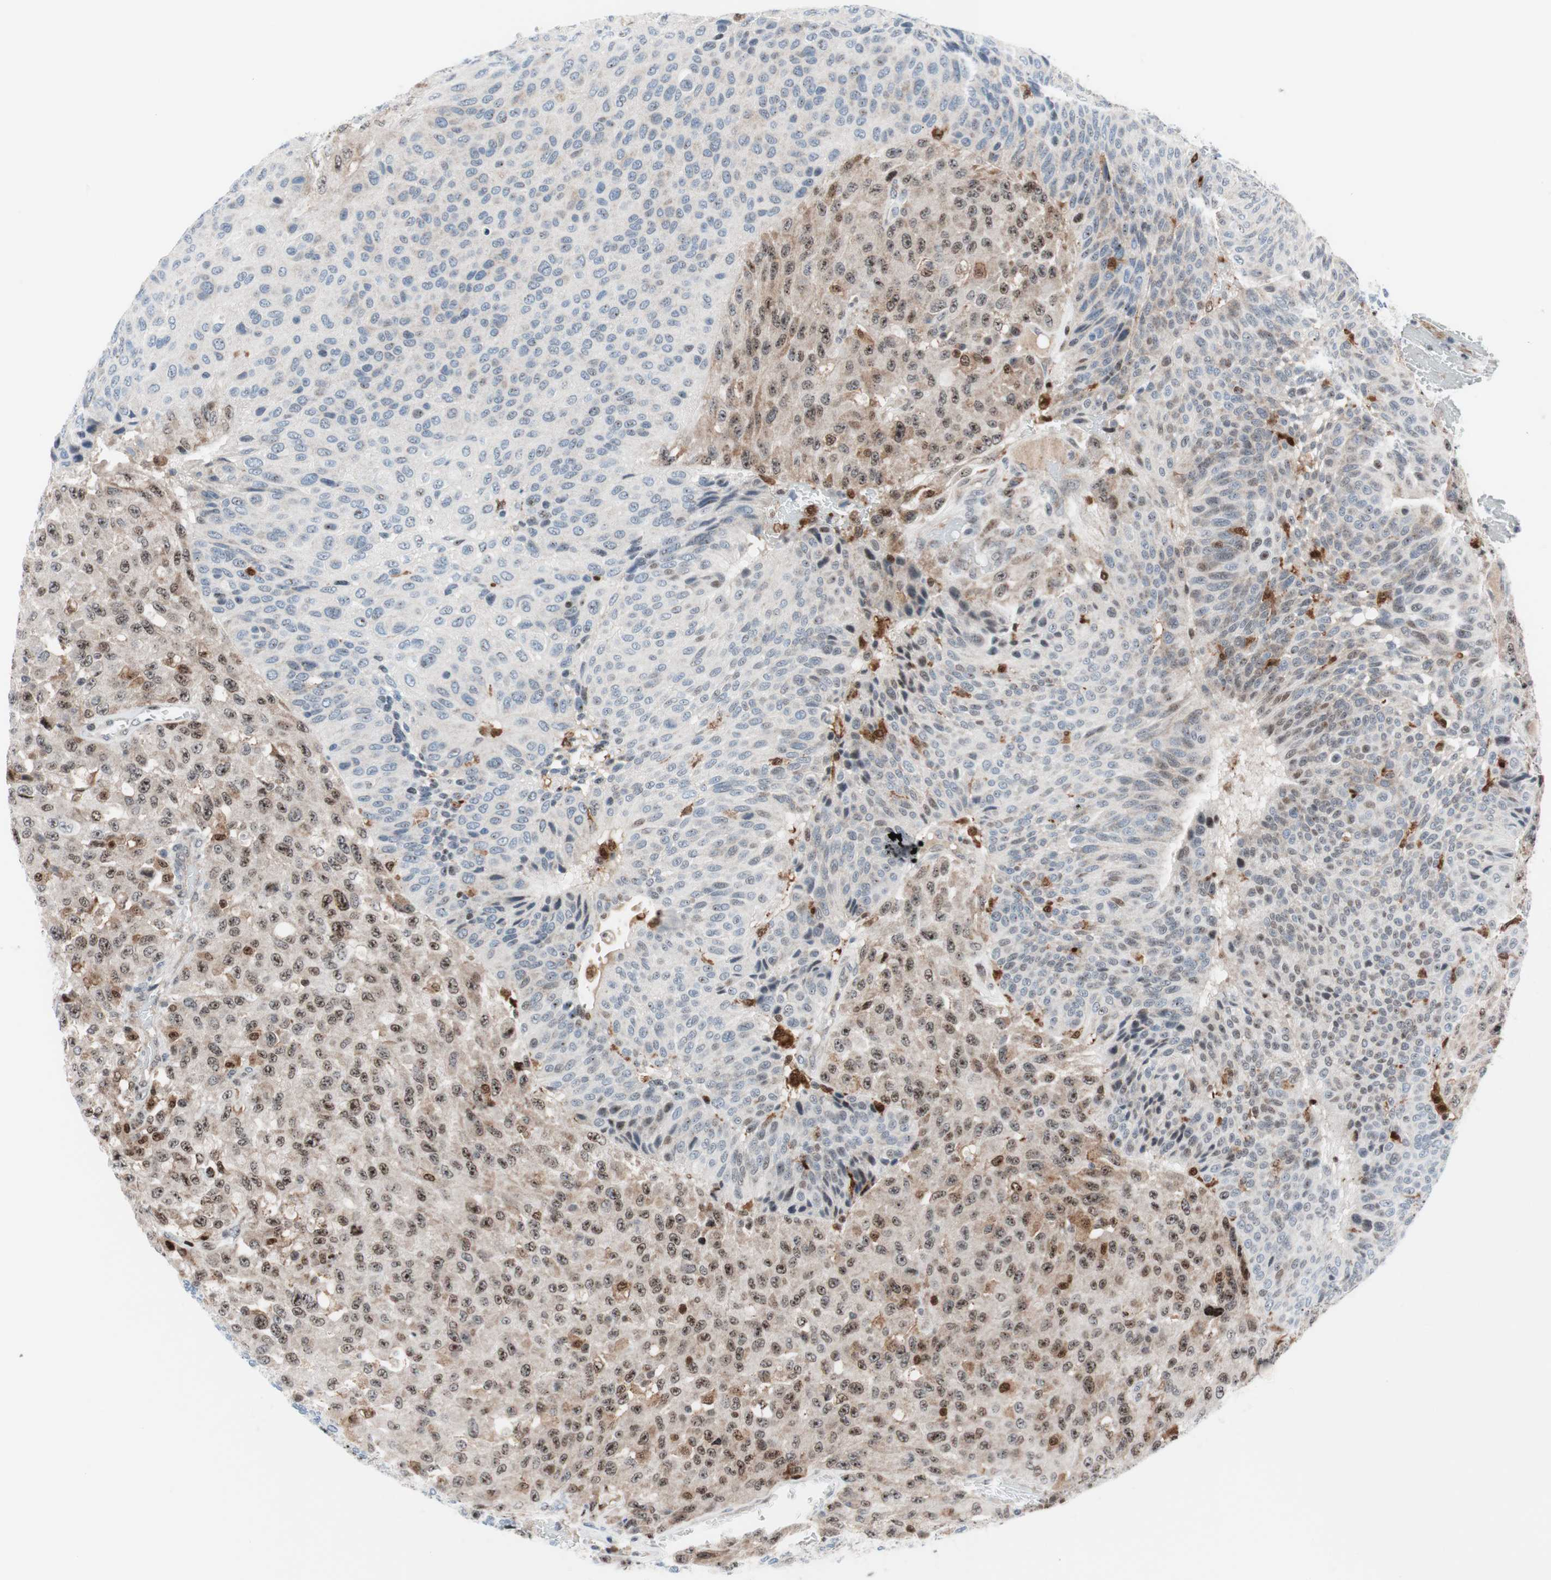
{"staining": {"intensity": "moderate", "quantity": "25%-75%", "location": "cytoplasmic/membranous,nuclear"}, "tissue": "urothelial cancer", "cell_type": "Tumor cells", "image_type": "cancer", "snomed": [{"axis": "morphology", "description": "Urothelial carcinoma, High grade"}, {"axis": "topography", "description": "Urinary bladder"}], "caption": "Protein expression analysis of human urothelial cancer reveals moderate cytoplasmic/membranous and nuclear expression in about 25%-75% of tumor cells.", "gene": "RGS10", "patient": {"sex": "male", "age": 66}}